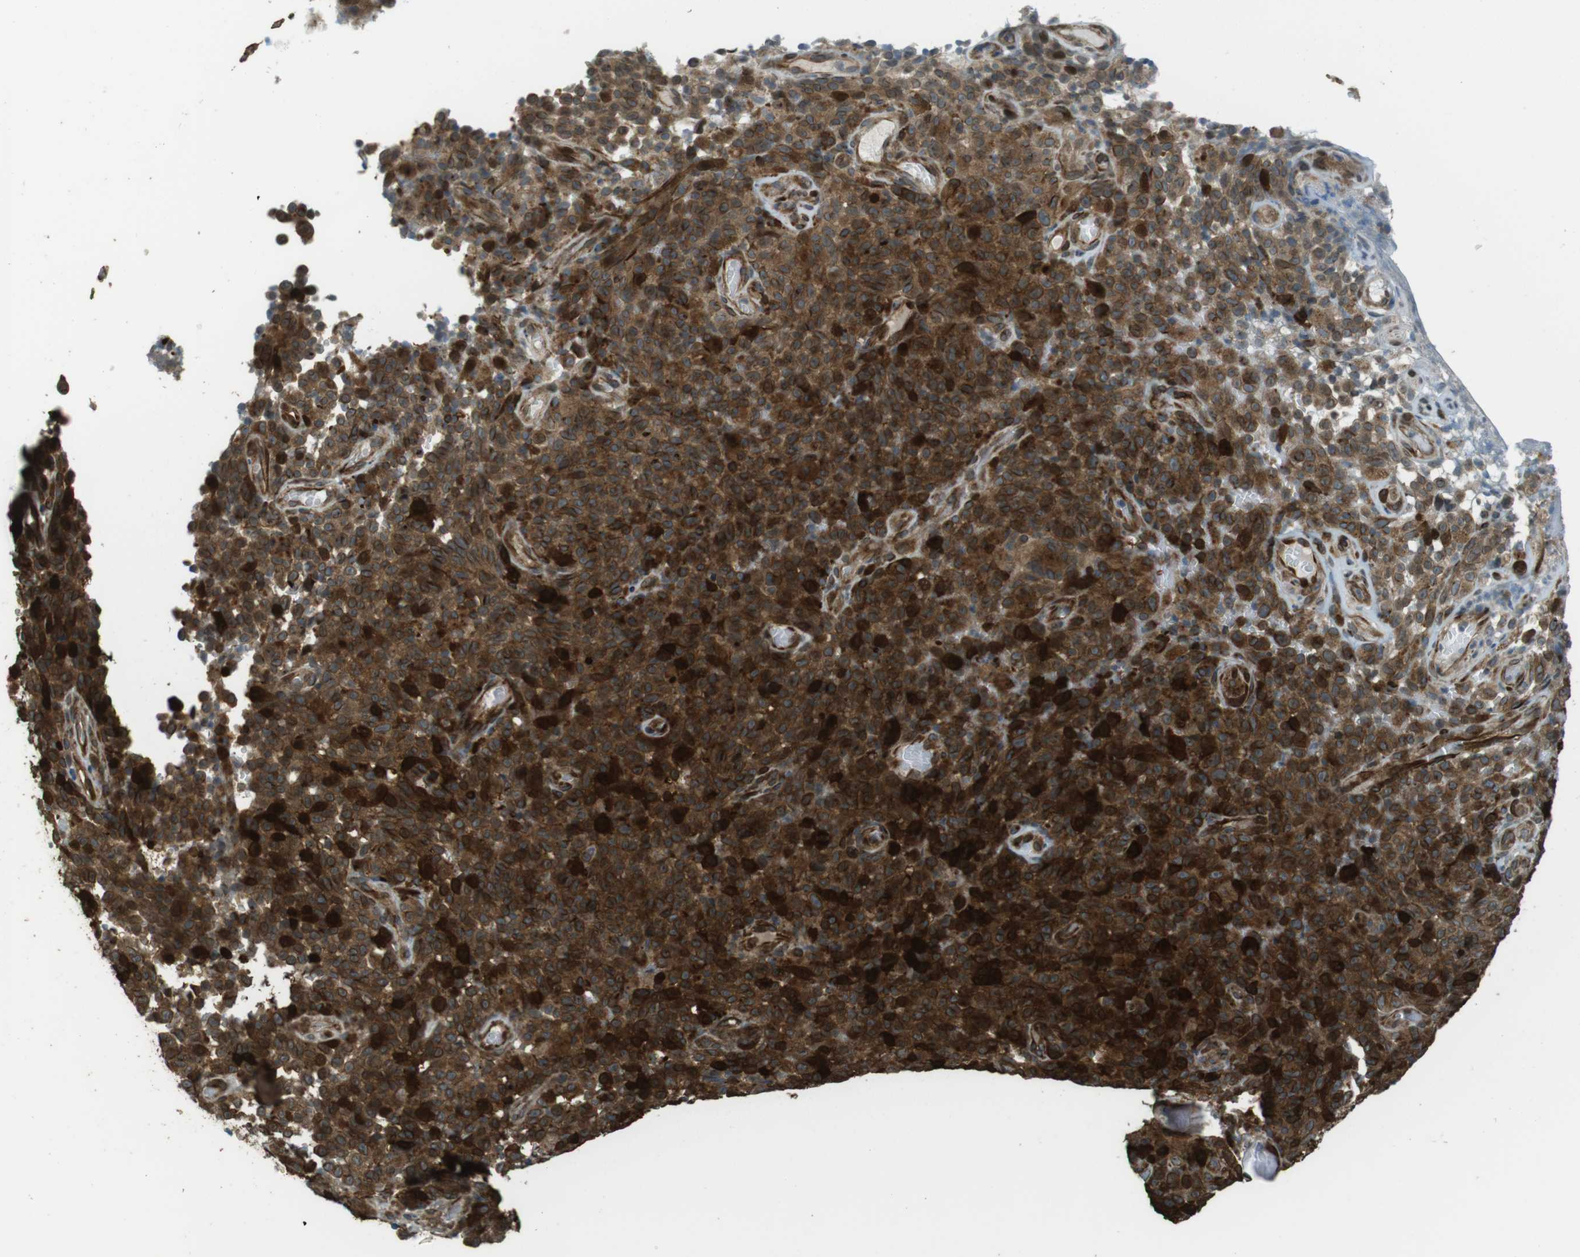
{"staining": {"intensity": "strong", "quantity": ">75%", "location": "cytoplasmic/membranous"}, "tissue": "melanoma", "cell_type": "Tumor cells", "image_type": "cancer", "snomed": [{"axis": "morphology", "description": "Malignant melanoma, NOS"}, {"axis": "topography", "description": "Skin"}], "caption": "Human melanoma stained for a protein (brown) reveals strong cytoplasmic/membranous positive positivity in about >75% of tumor cells.", "gene": "ZNF330", "patient": {"sex": "female", "age": 82}}